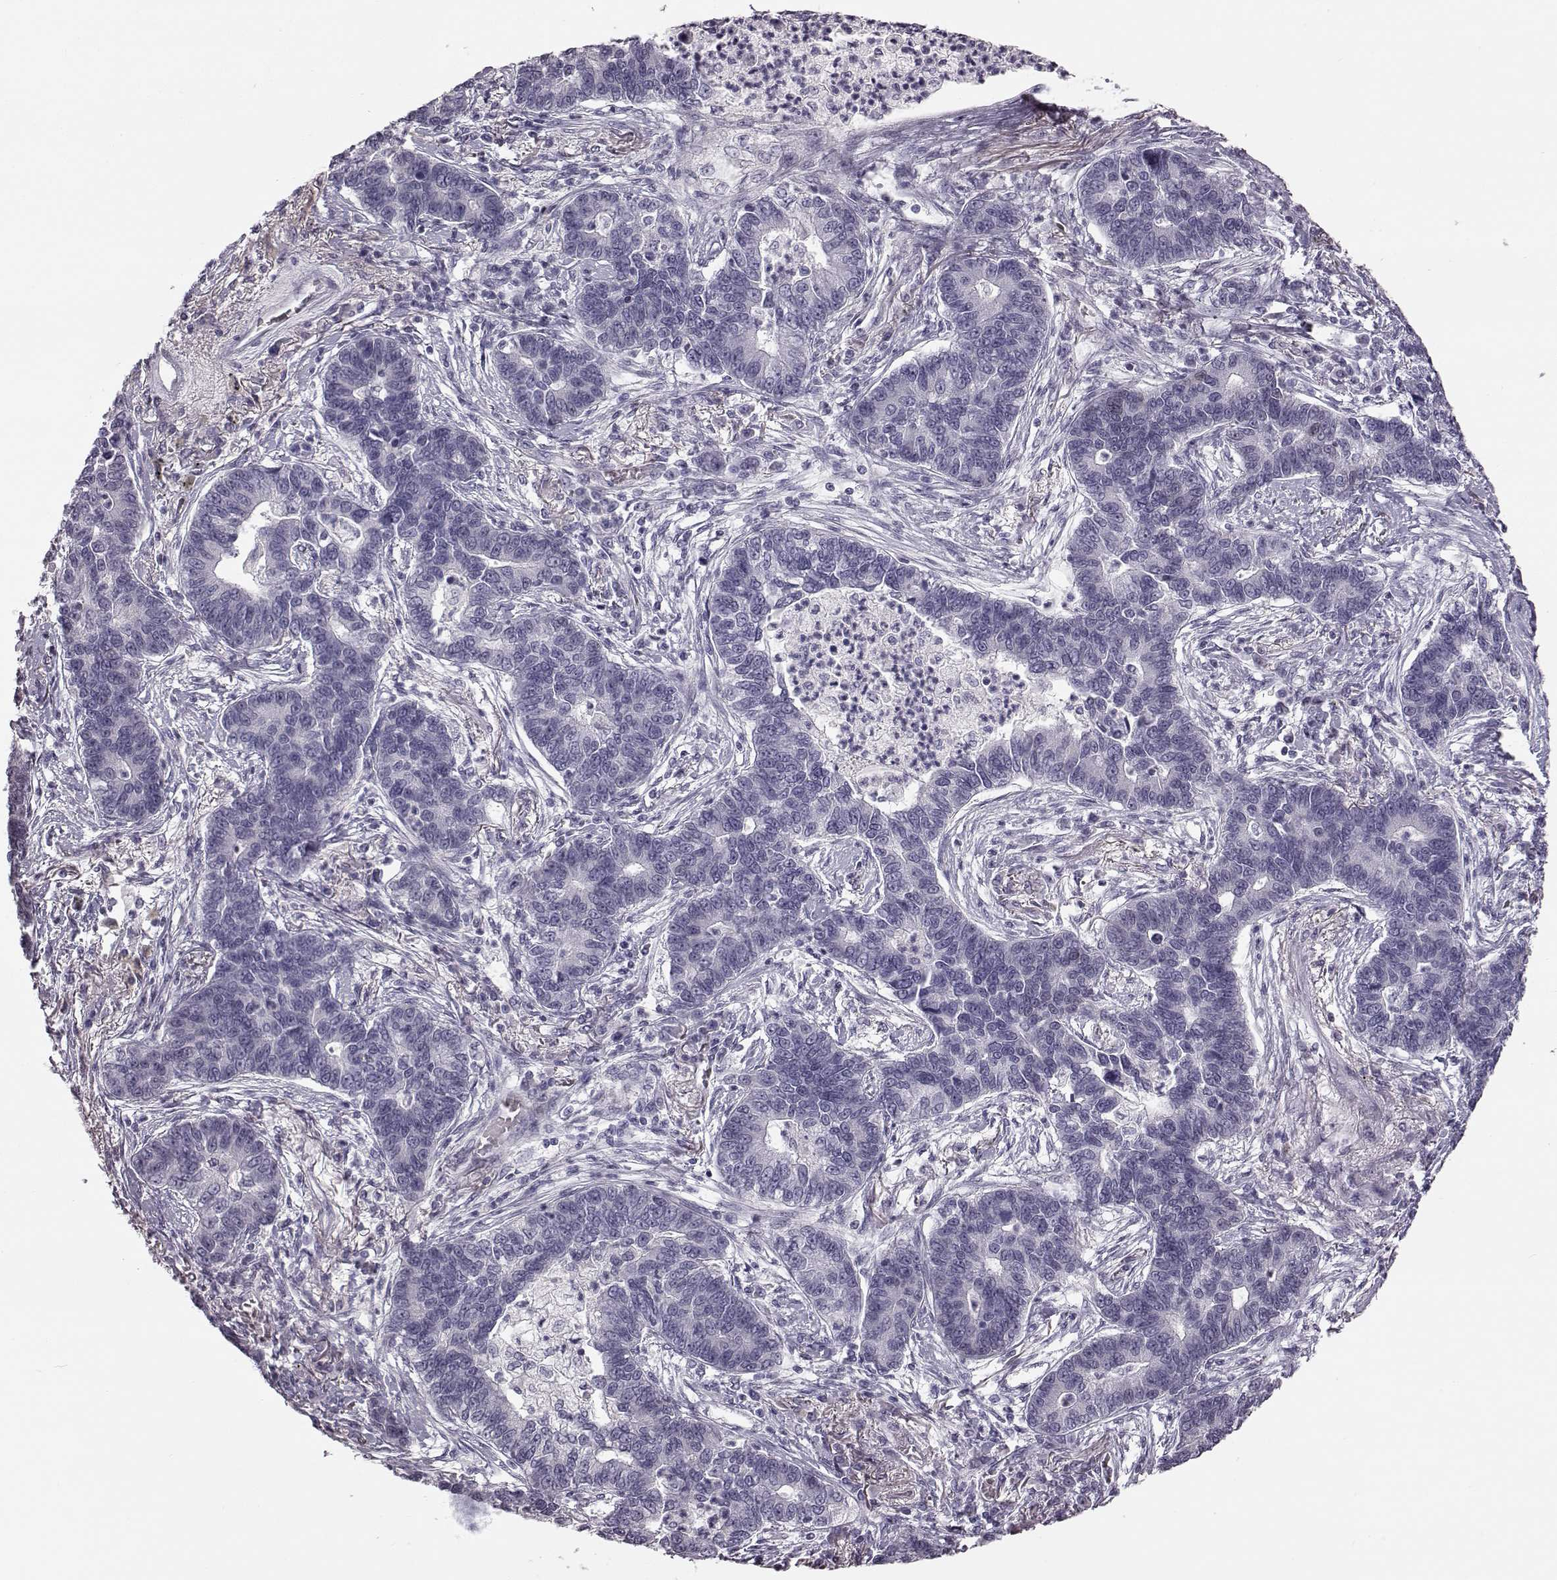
{"staining": {"intensity": "negative", "quantity": "none", "location": "none"}, "tissue": "lung cancer", "cell_type": "Tumor cells", "image_type": "cancer", "snomed": [{"axis": "morphology", "description": "Adenocarcinoma, NOS"}, {"axis": "topography", "description": "Lung"}], "caption": "The photomicrograph displays no staining of tumor cells in adenocarcinoma (lung).", "gene": "ZNF433", "patient": {"sex": "female", "age": 57}}